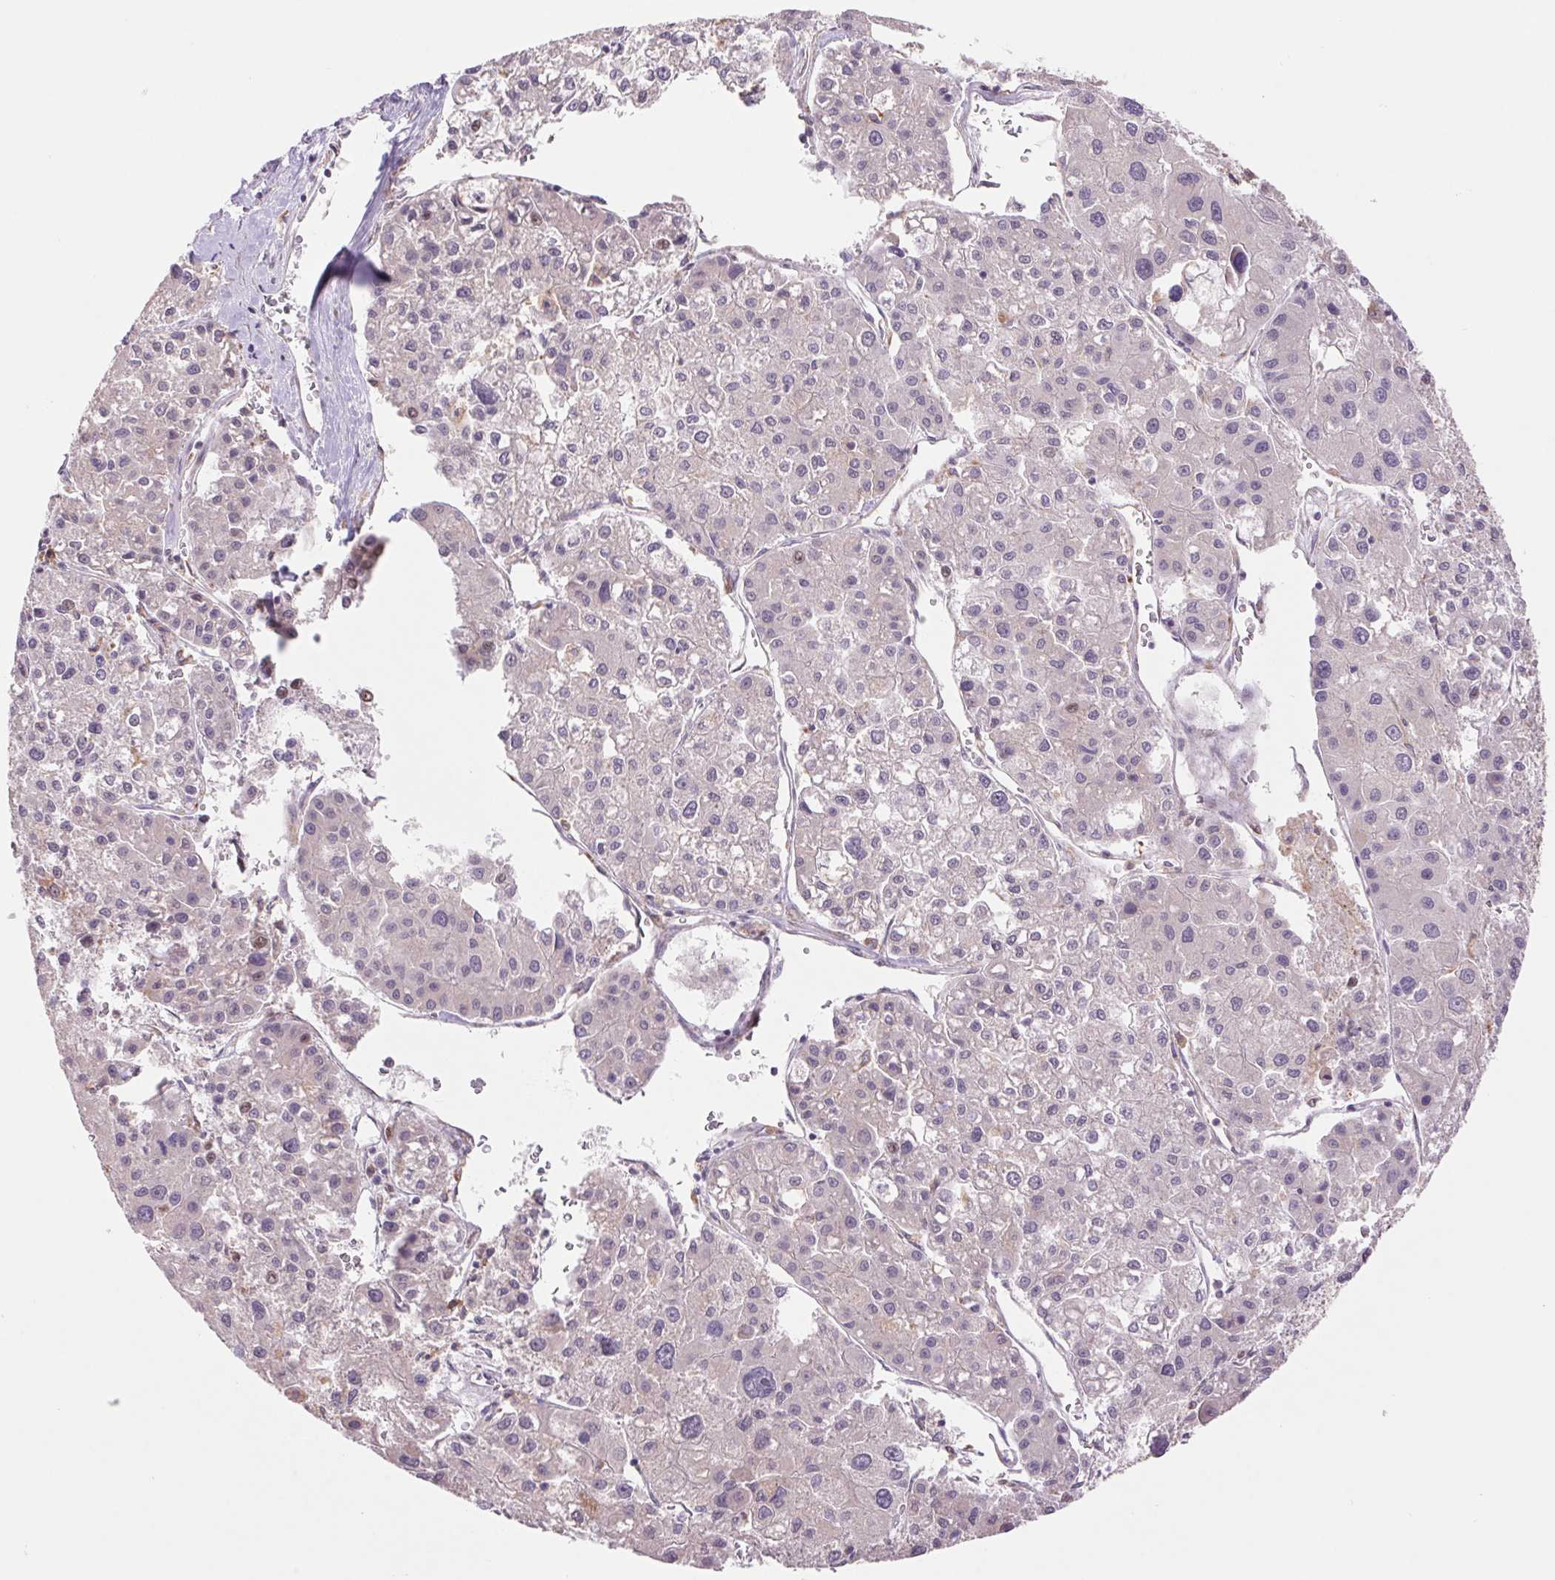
{"staining": {"intensity": "negative", "quantity": "none", "location": "none"}, "tissue": "liver cancer", "cell_type": "Tumor cells", "image_type": "cancer", "snomed": [{"axis": "morphology", "description": "Carcinoma, Hepatocellular, NOS"}, {"axis": "topography", "description": "Liver"}], "caption": "A photomicrograph of liver cancer stained for a protein exhibits no brown staining in tumor cells.", "gene": "KLHL20", "patient": {"sex": "male", "age": 73}}